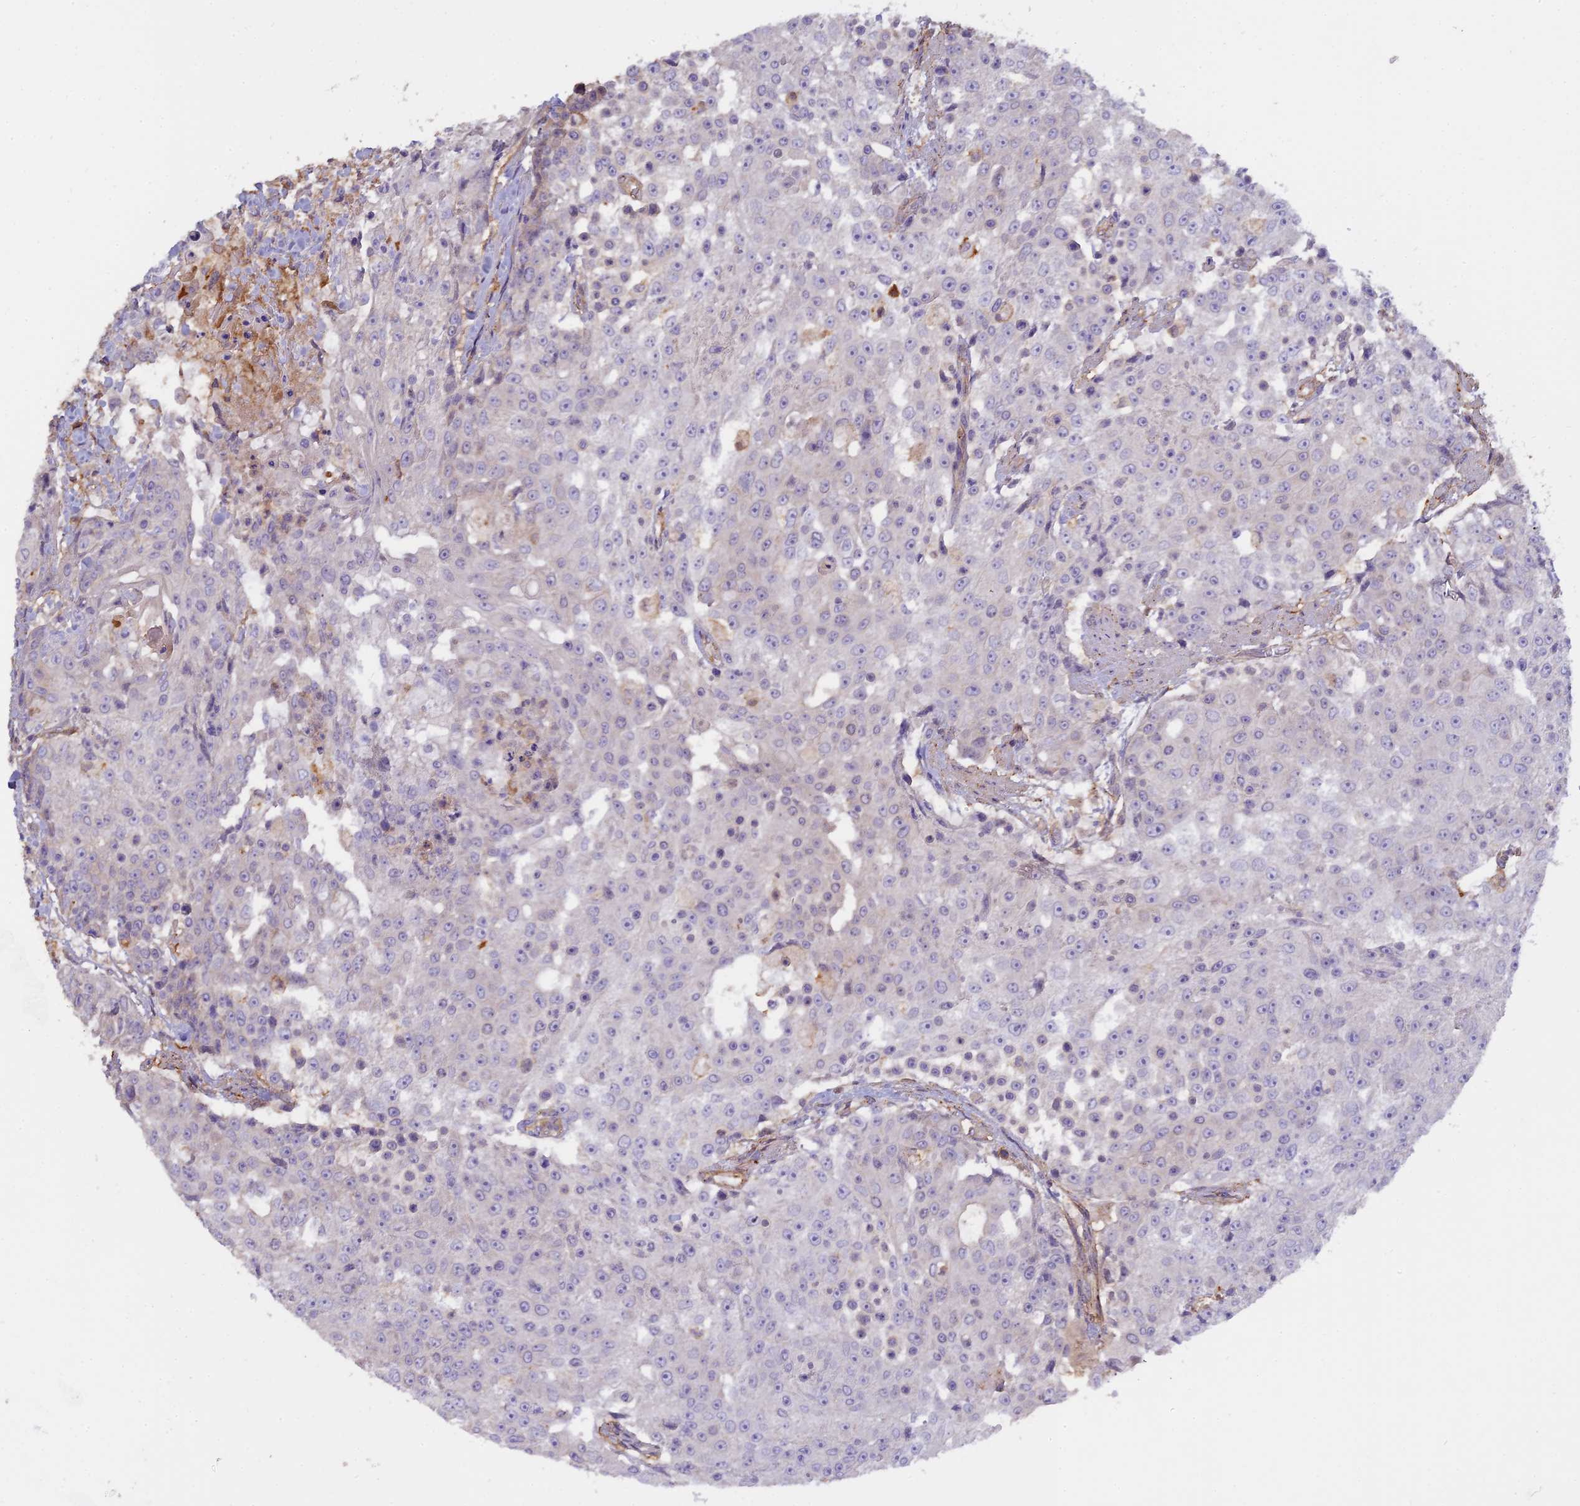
{"staining": {"intensity": "negative", "quantity": "none", "location": "none"}, "tissue": "urothelial cancer", "cell_type": "Tumor cells", "image_type": "cancer", "snomed": [{"axis": "morphology", "description": "Urothelial carcinoma, High grade"}, {"axis": "topography", "description": "Urinary bladder"}], "caption": "Tumor cells are negative for protein expression in human urothelial cancer.", "gene": "CFAP119", "patient": {"sex": "female", "age": 63}}